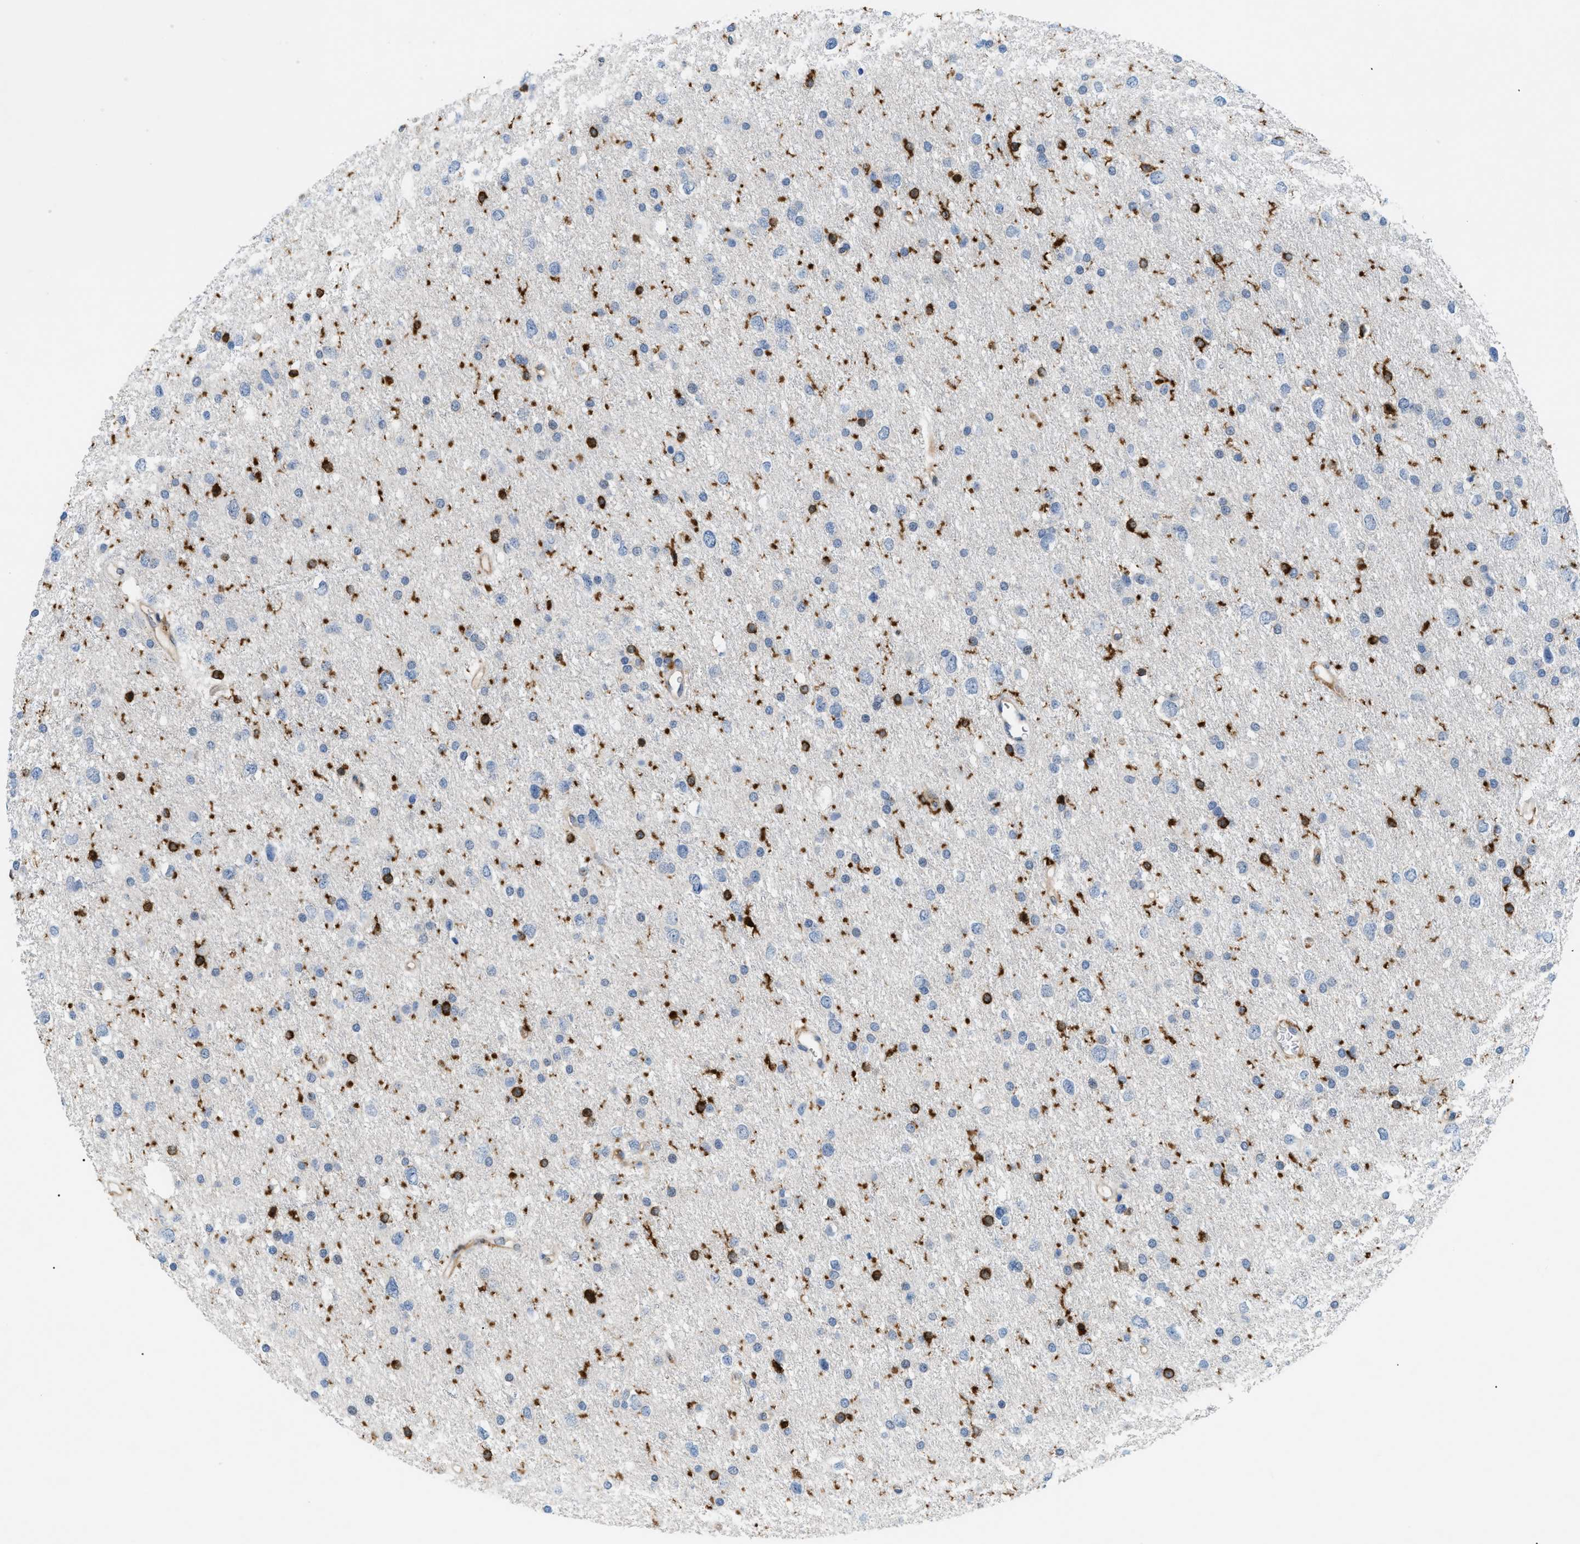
{"staining": {"intensity": "negative", "quantity": "none", "location": "none"}, "tissue": "glioma", "cell_type": "Tumor cells", "image_type": "cancer", "snomed": [{"axis": "morphology", "description": "Glioma, malignant, Low grade"}, {"axis": "topography", "description": "Brain"}], "caption": "Image shows no significant protein positivity in tumor cells of glioma.", "gene": "INPP5D", "patient": {"sex": "female", "age": 37}}